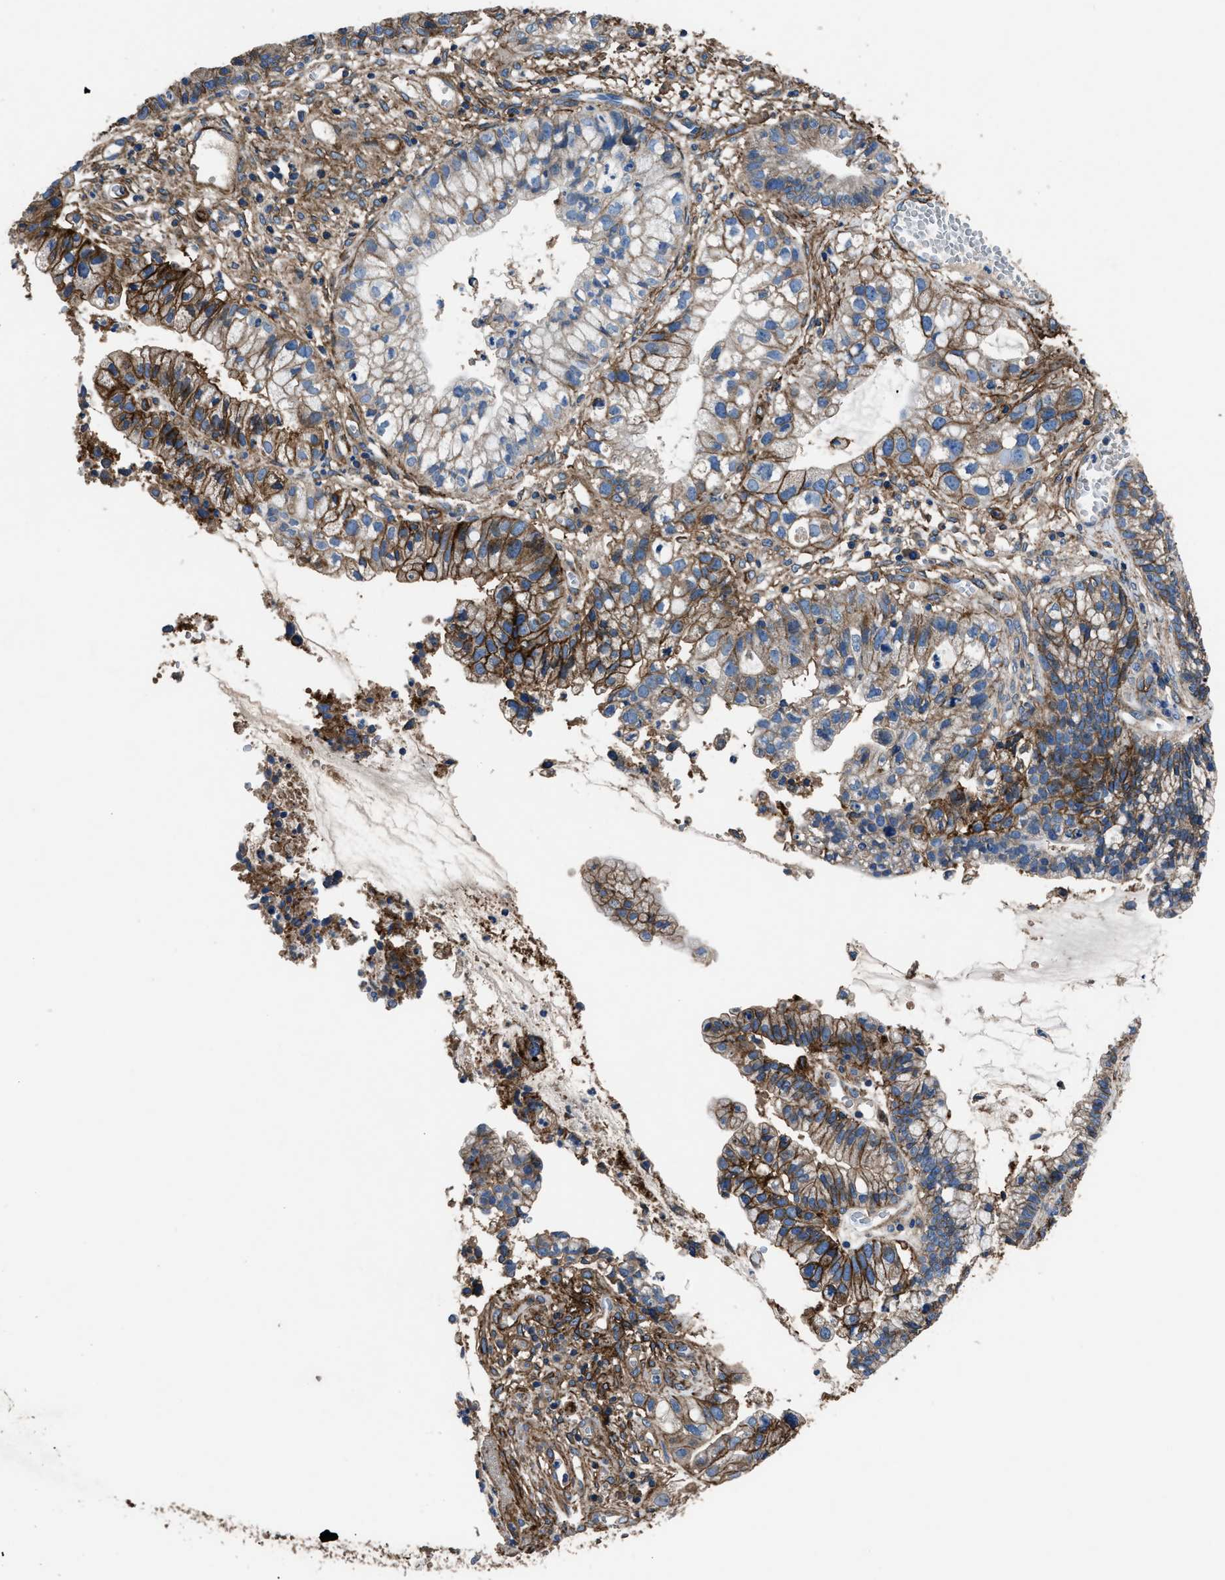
{"staining": {"intensity": "moderate", "quantity": "25%-75%", "location": "cytoplasmic/membranous"}, "tissue": "cervical cancer", "cell_type": "Tumor cells", "image_type": "cancer", "snomed": [{"axis": "morphology", "description": "Adenocarcinoma, NOS"}, {"axis": "topography", "description": "Cervix"}], "caption": "IHC photomicrograph of human cervical cancer stained for a protein (brown), which displays medium levels of moderate cytoplasmic/membranous positivity in approximately 25%-75% of tumor cells.", "gene": "CD276", "patient": {"sex": "female", "age": 44}}